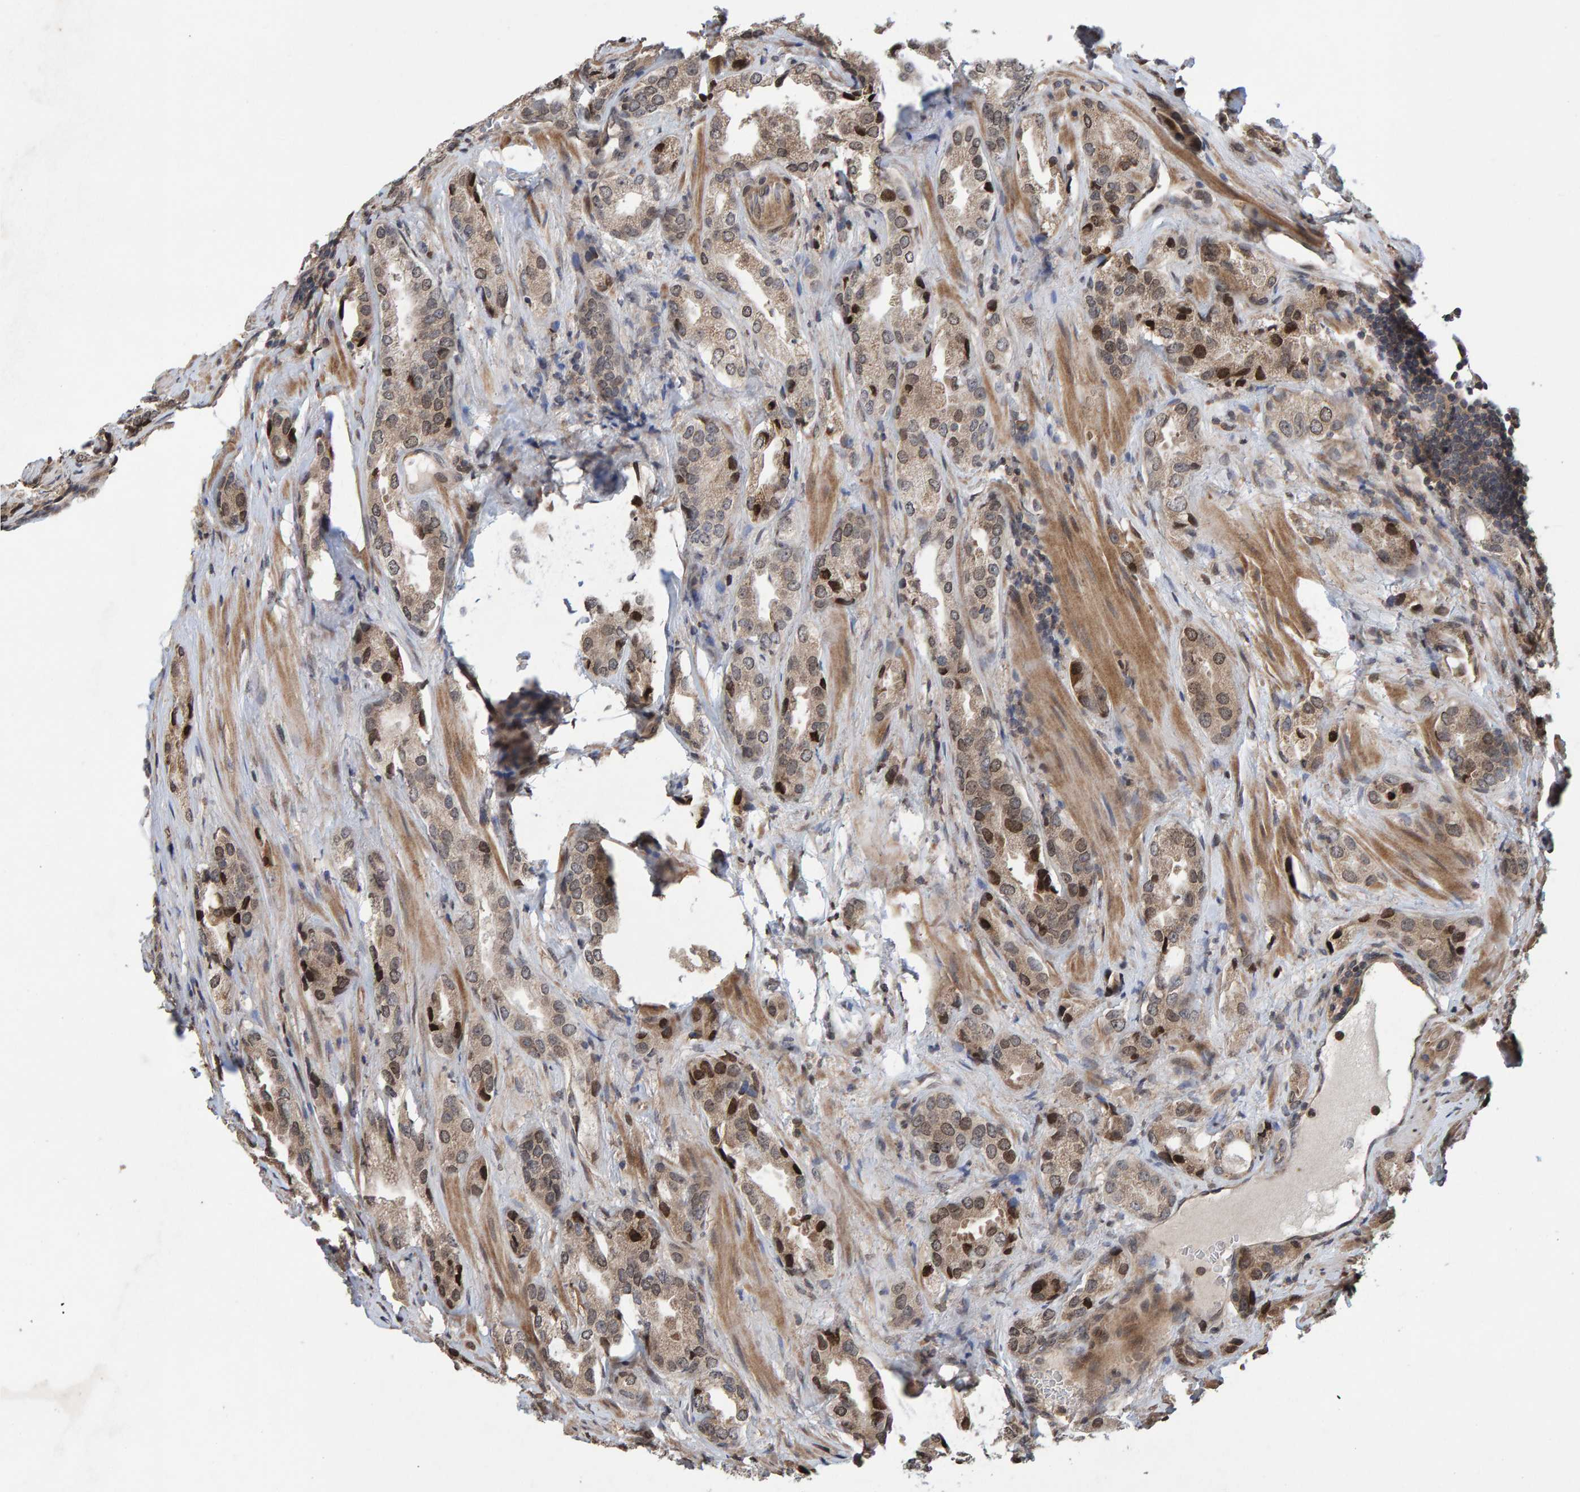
{"staining": {"intensity": "weak", "quantity": ">75%", "location": "cytoplasmic/membranous,nuclear"}, "tissue": "prostate cancer", "cell_type": "Tumor cells", "image_type": "cancer", "snomed": [{"axis": "morphology", "description": "Adenocarcinoma, High grade"}, {"axis": "topography", "description": "Prostate"}], "caption": "High-magnification brightfield microscopy of high-grade adenocarcinoma (prostate) stained with DAB (3,3'-diaminobenzidine) (brown) and counterstained with hematoxylin (blue). tumor cells exhibit weak cytoplasmic/membranous and nuclear staining is appreciated in about>75% of cells.", "gene": "GAB2", "patient": {"sex": "male", "age": 63}}